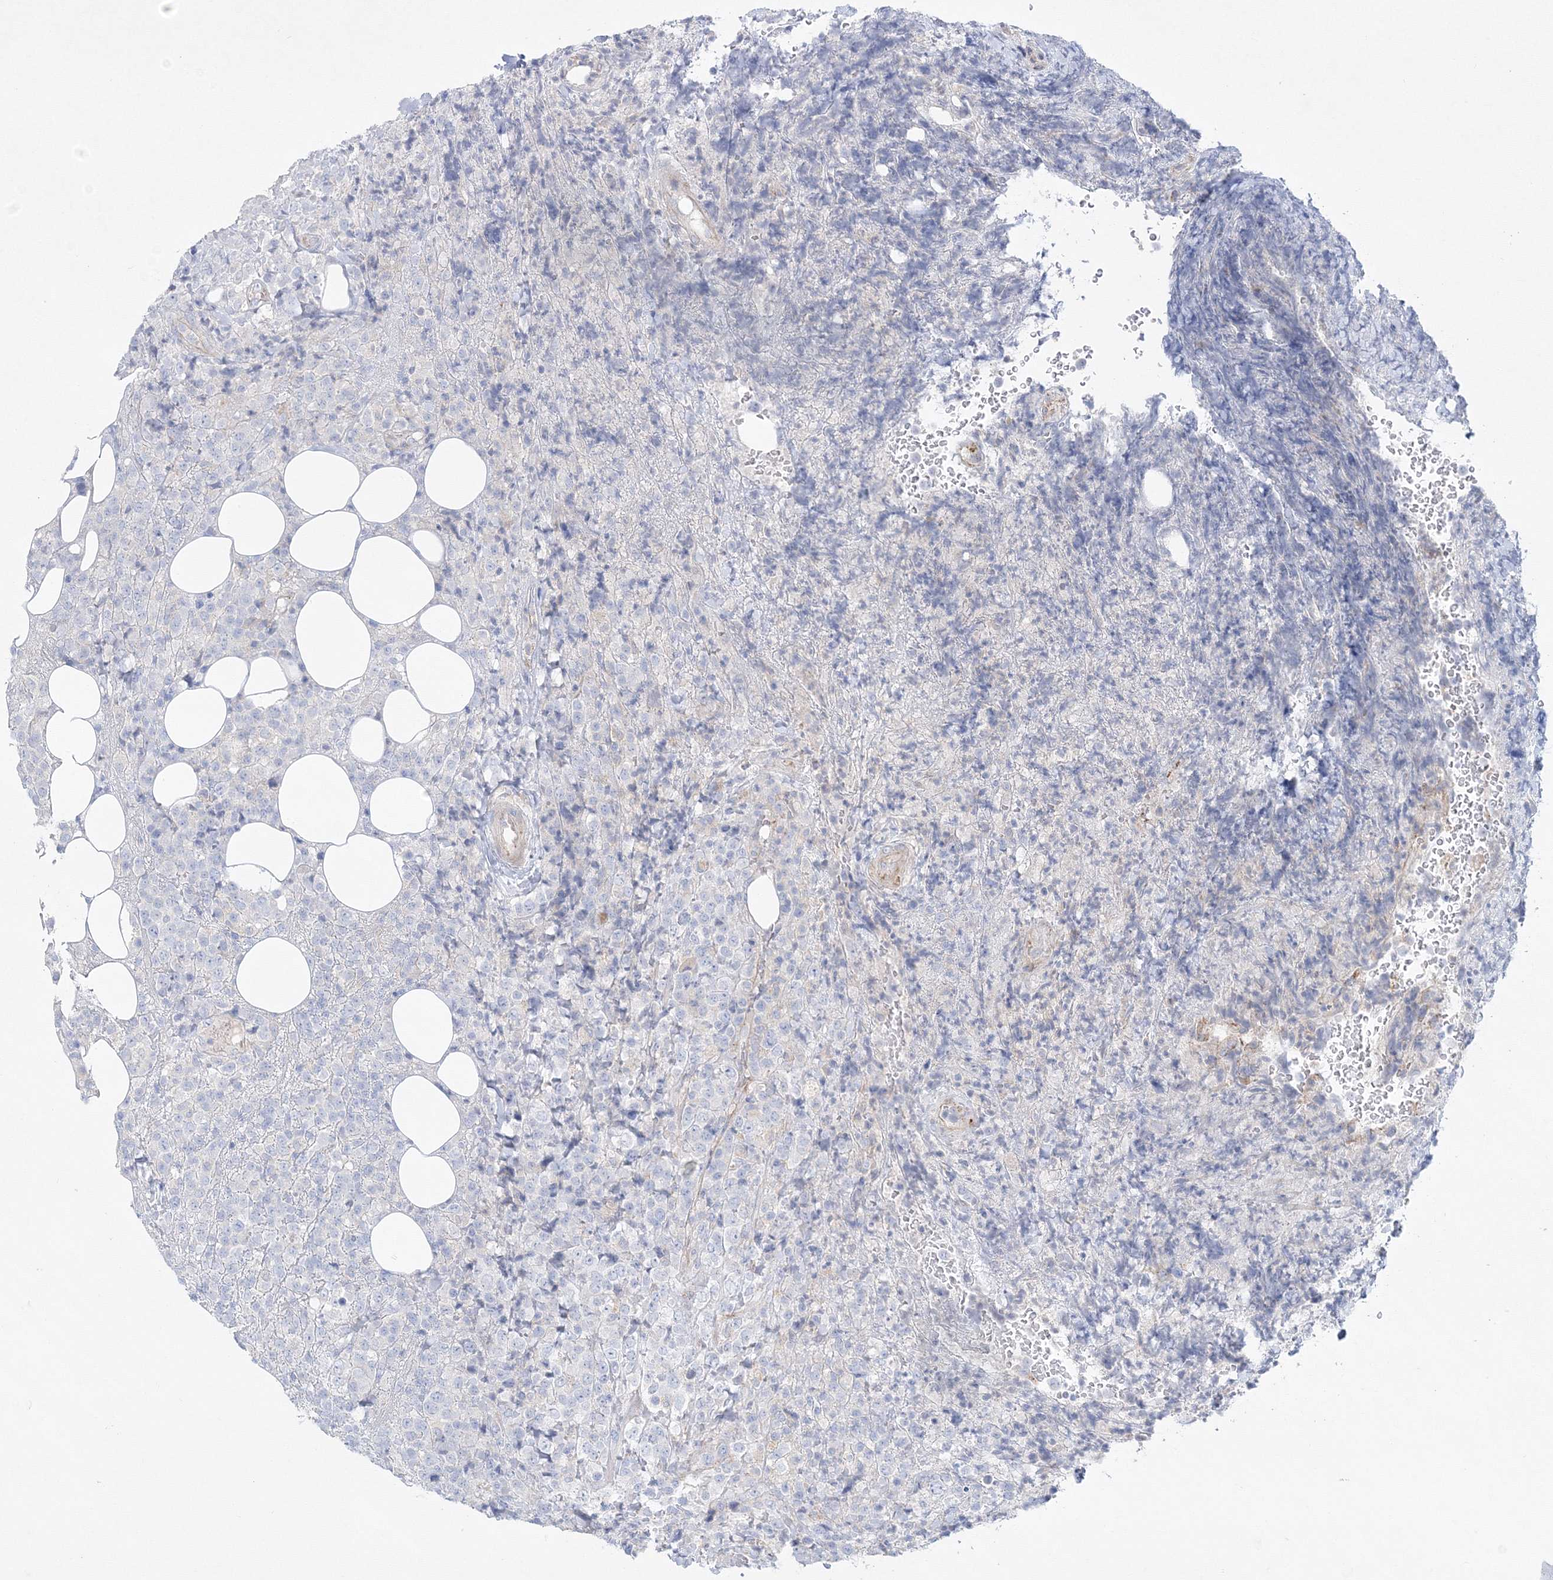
{"staining": {"intensity": "negative", "quantity": "none", "location": "none"}, "tissue": "lymphoma", "cell_type": "Tumor cells", "image_type": "cancer", "snomed": [{"axis": "morphology", "description": "Malignant lymphoma, non-Hodgkin's type, High grade"}, {"axis": "topography", "description": "Lymph node"}], "caption": "Tumor cells show no significant protein staining in lymphoma. (DAB (3,3'-diaminobenzidine) immunohistochemistry (IHC), high magnification).", "gene": "NAA40", "patient": {"sex": "male", "age": 13}}